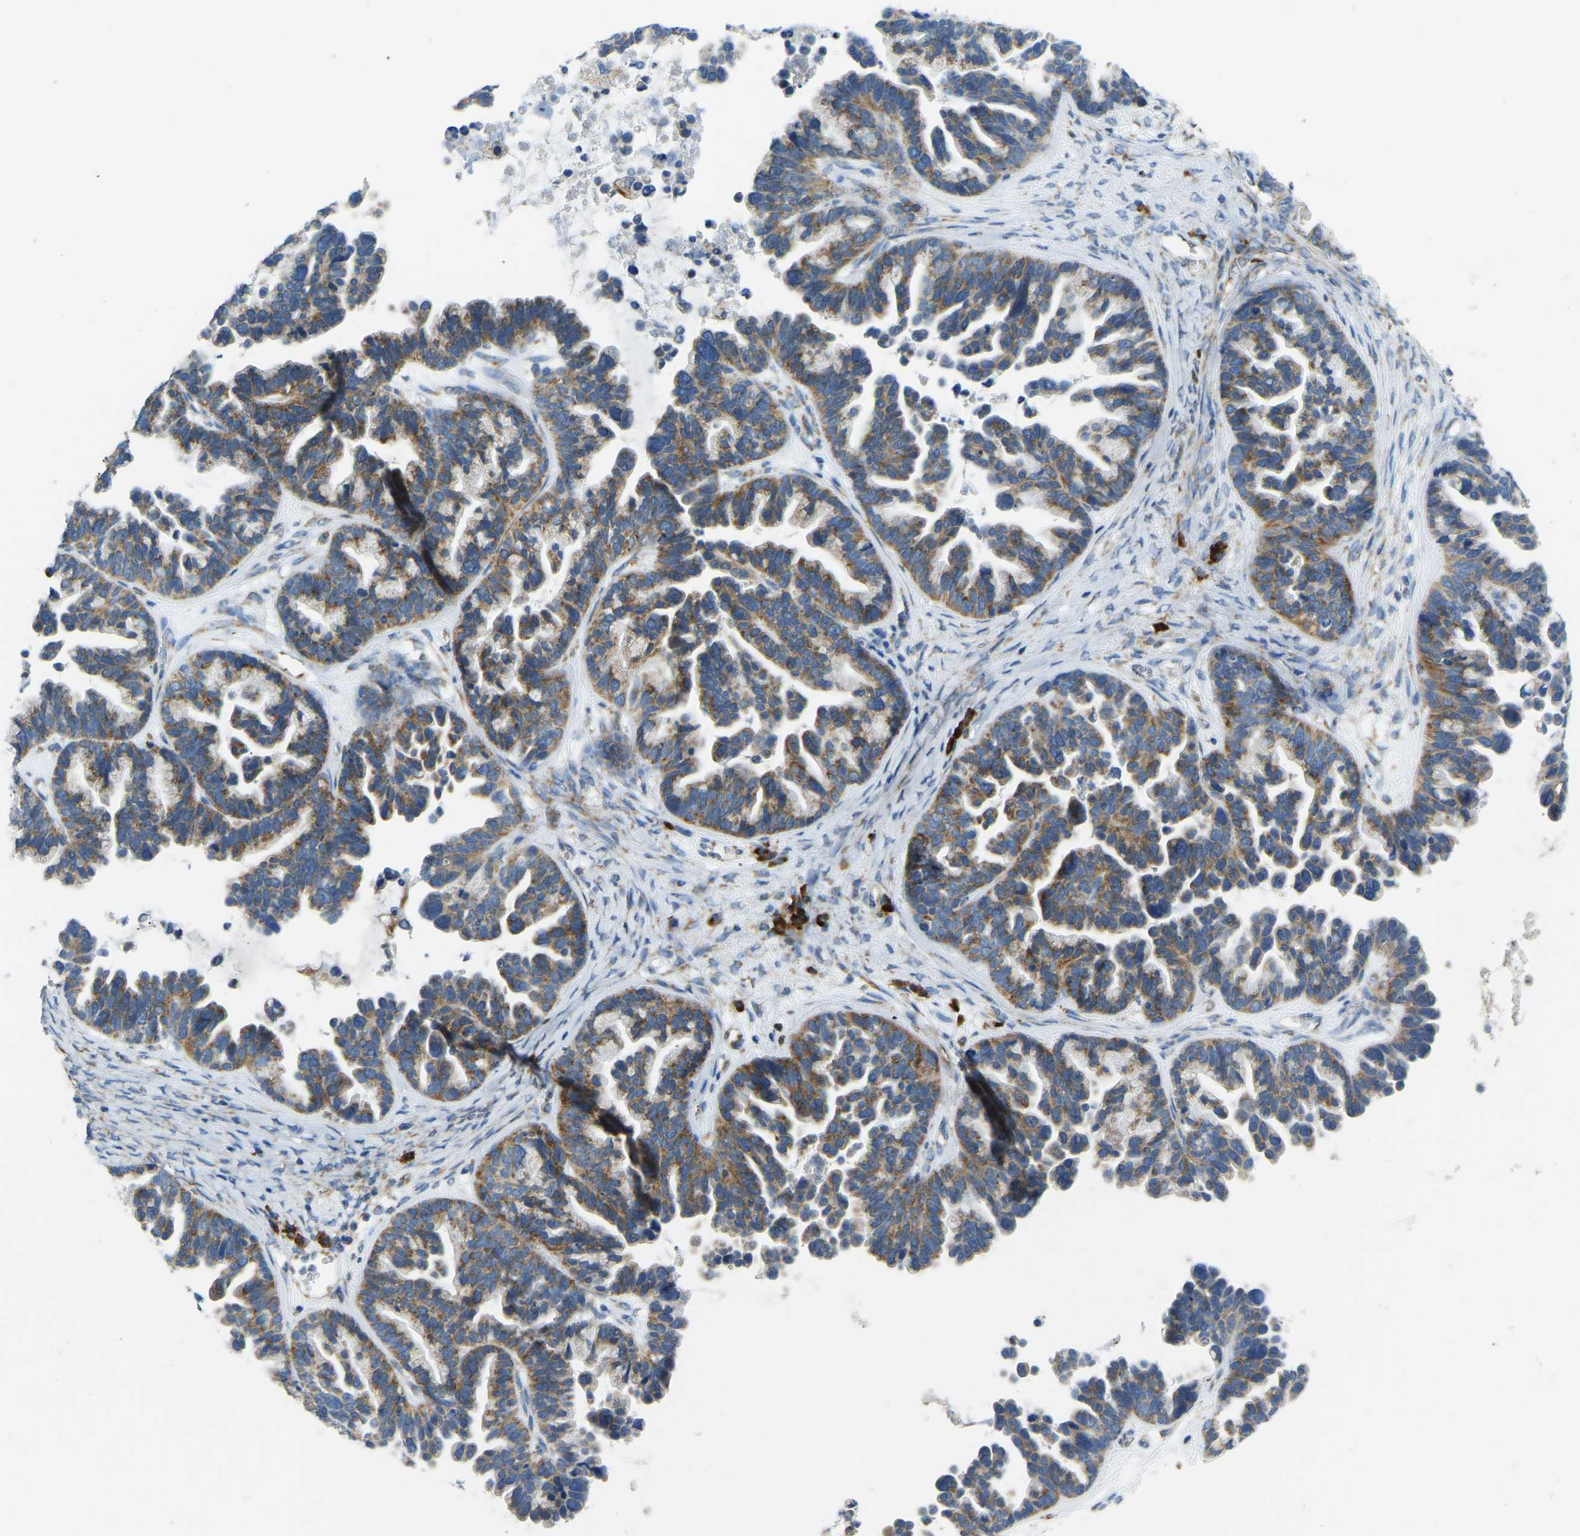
{"staining": {"intensity": "moderate", "quantity": ">75%", "location": "cytoplasmic/membranous"}, "tissue": "ovarian cancer", "cell_type": "Tumor cells", "image_type": "cancer", "snomed": [{"axis": "morphology", "description": "Cystadenocarcinoma, serous, NOS"}, {"axis": "topography", "description": "Ovary"}], "caption": "Moderate cytoplasmic/membranous staining for a protein is identified in about >75% of tumor cells of ovarian serous cystadenocarcinoma using immunohistochemistry.", "gene": "SND1", "patient": {"sex": "female", "age": 56}}